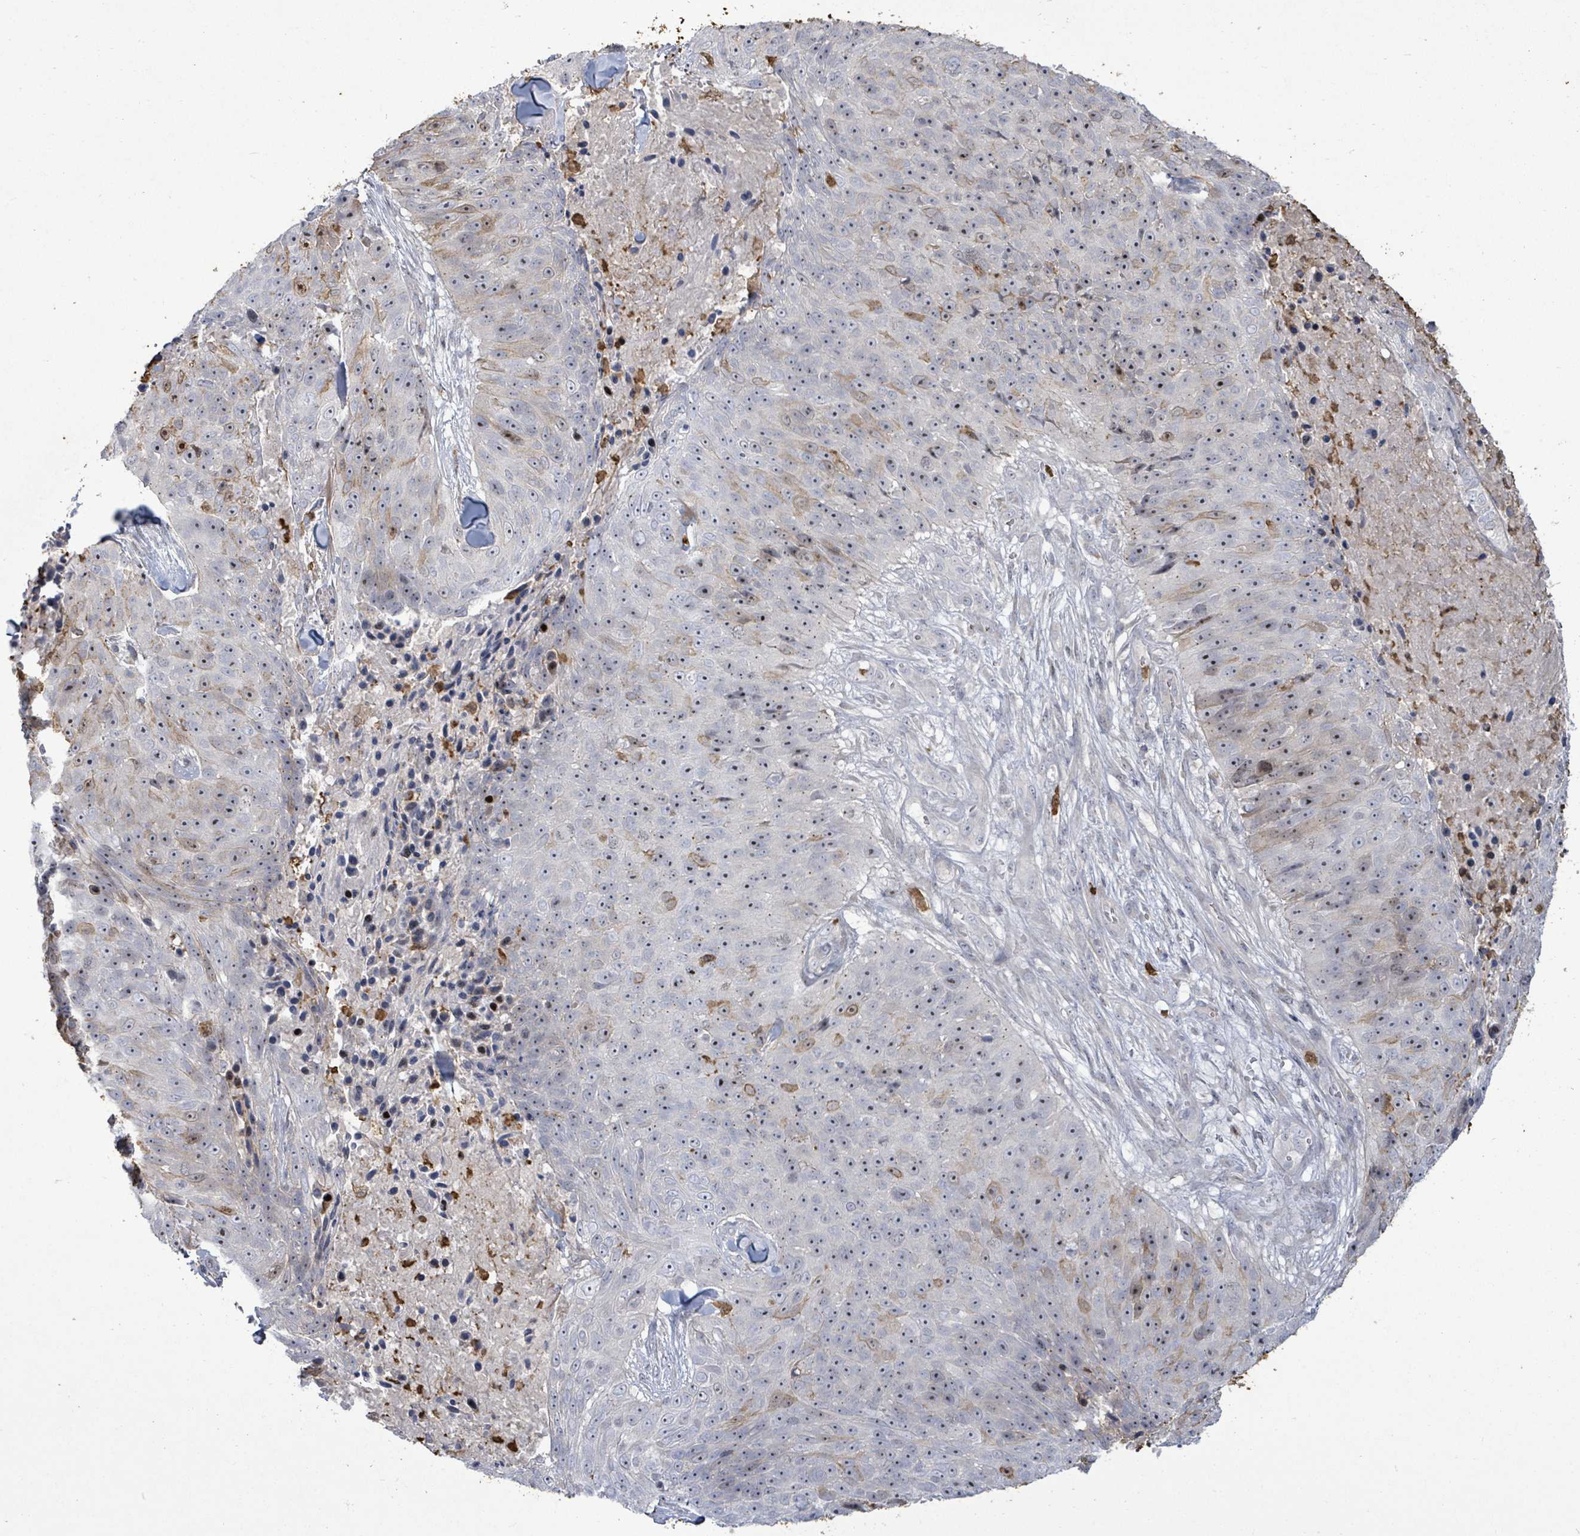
{"staining": {"intensity": "weak", "quantity": "25%-75%", "location": "cytoplasmic/membranous,nuclear"}, "tissue": "skin cancer", "cell_type": "Tumor cells", "image_type": "cancer", "snomed": [{"axis": "morphology", "description": "Squamous cell carcinoma, NOS"}, {"axis": "topography", "description": "Skin"}], "caption": "Immunohistochemistry of skin squamous cell carcinoma exhibits low levels of weak cytoplasmic/membranous and nuclear staining in approximately 25%-75% of tumor cells.", "gene": "FAM210A", "patient": {"sex": "female", "age": 87}}